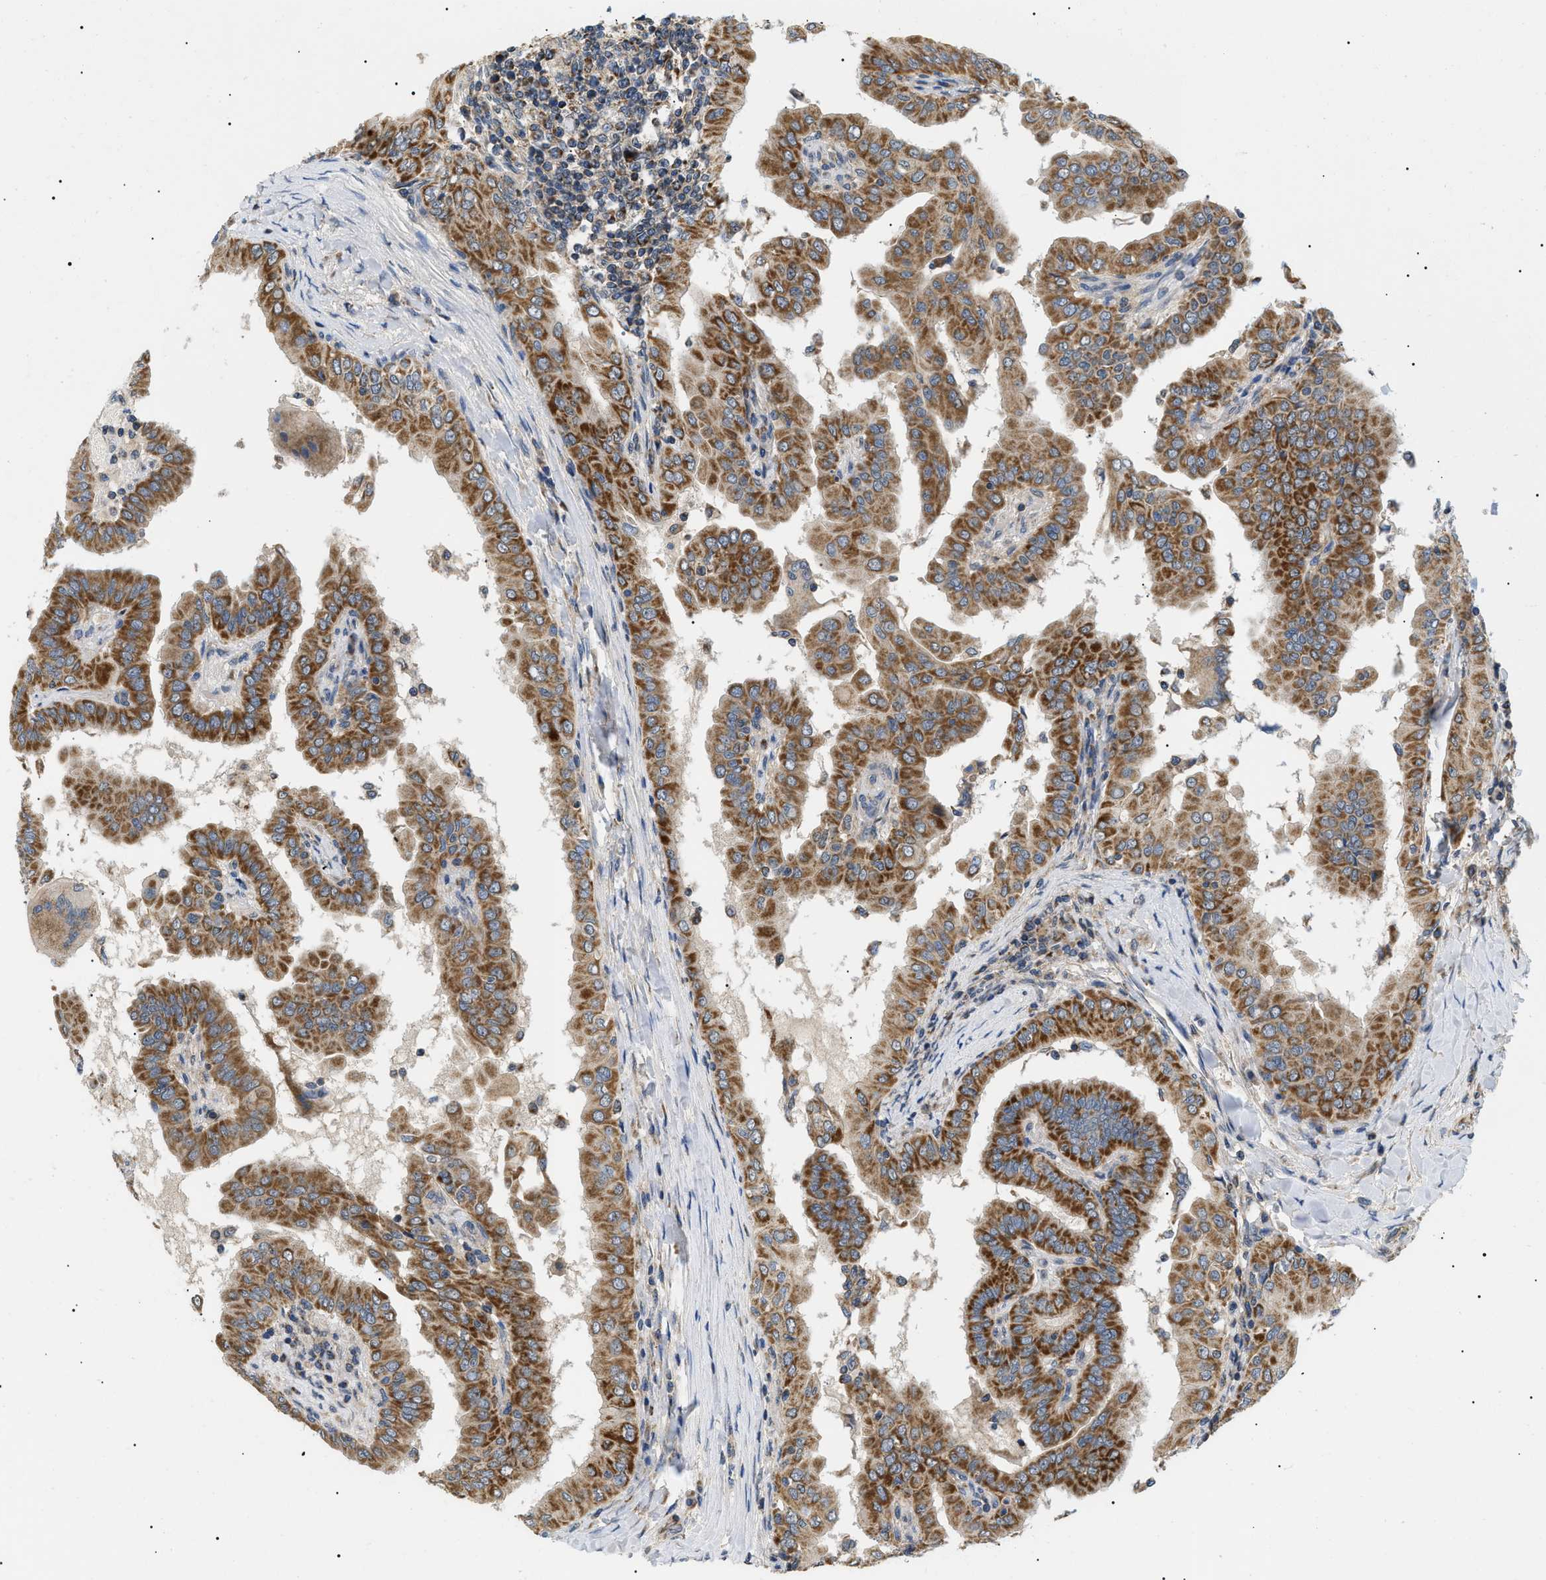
{"staining": {"intensity": "moderate", "quantity": ">75%", "location": "cytoplasmic/membranous"}, "tissue": "thyroid cancer", "cell_type": "Tumor cells", "image_type": "cancer", "snomed": [{"axis": "morphology", "description": "Papillary adenocarcinoma, NOS"}, {"axis": "topography", "description": "Thyroid gland"}], "caption": "A micrograph showing moderate cytoplasmic/membranous expression in about >75% of tumor cells in thyroid cancer (papillary adenocarcinoma), as visualized by brown immunohistochemical staining.", "gene": "TOMM6", "patient": {"sex": "male", "age": 33}}